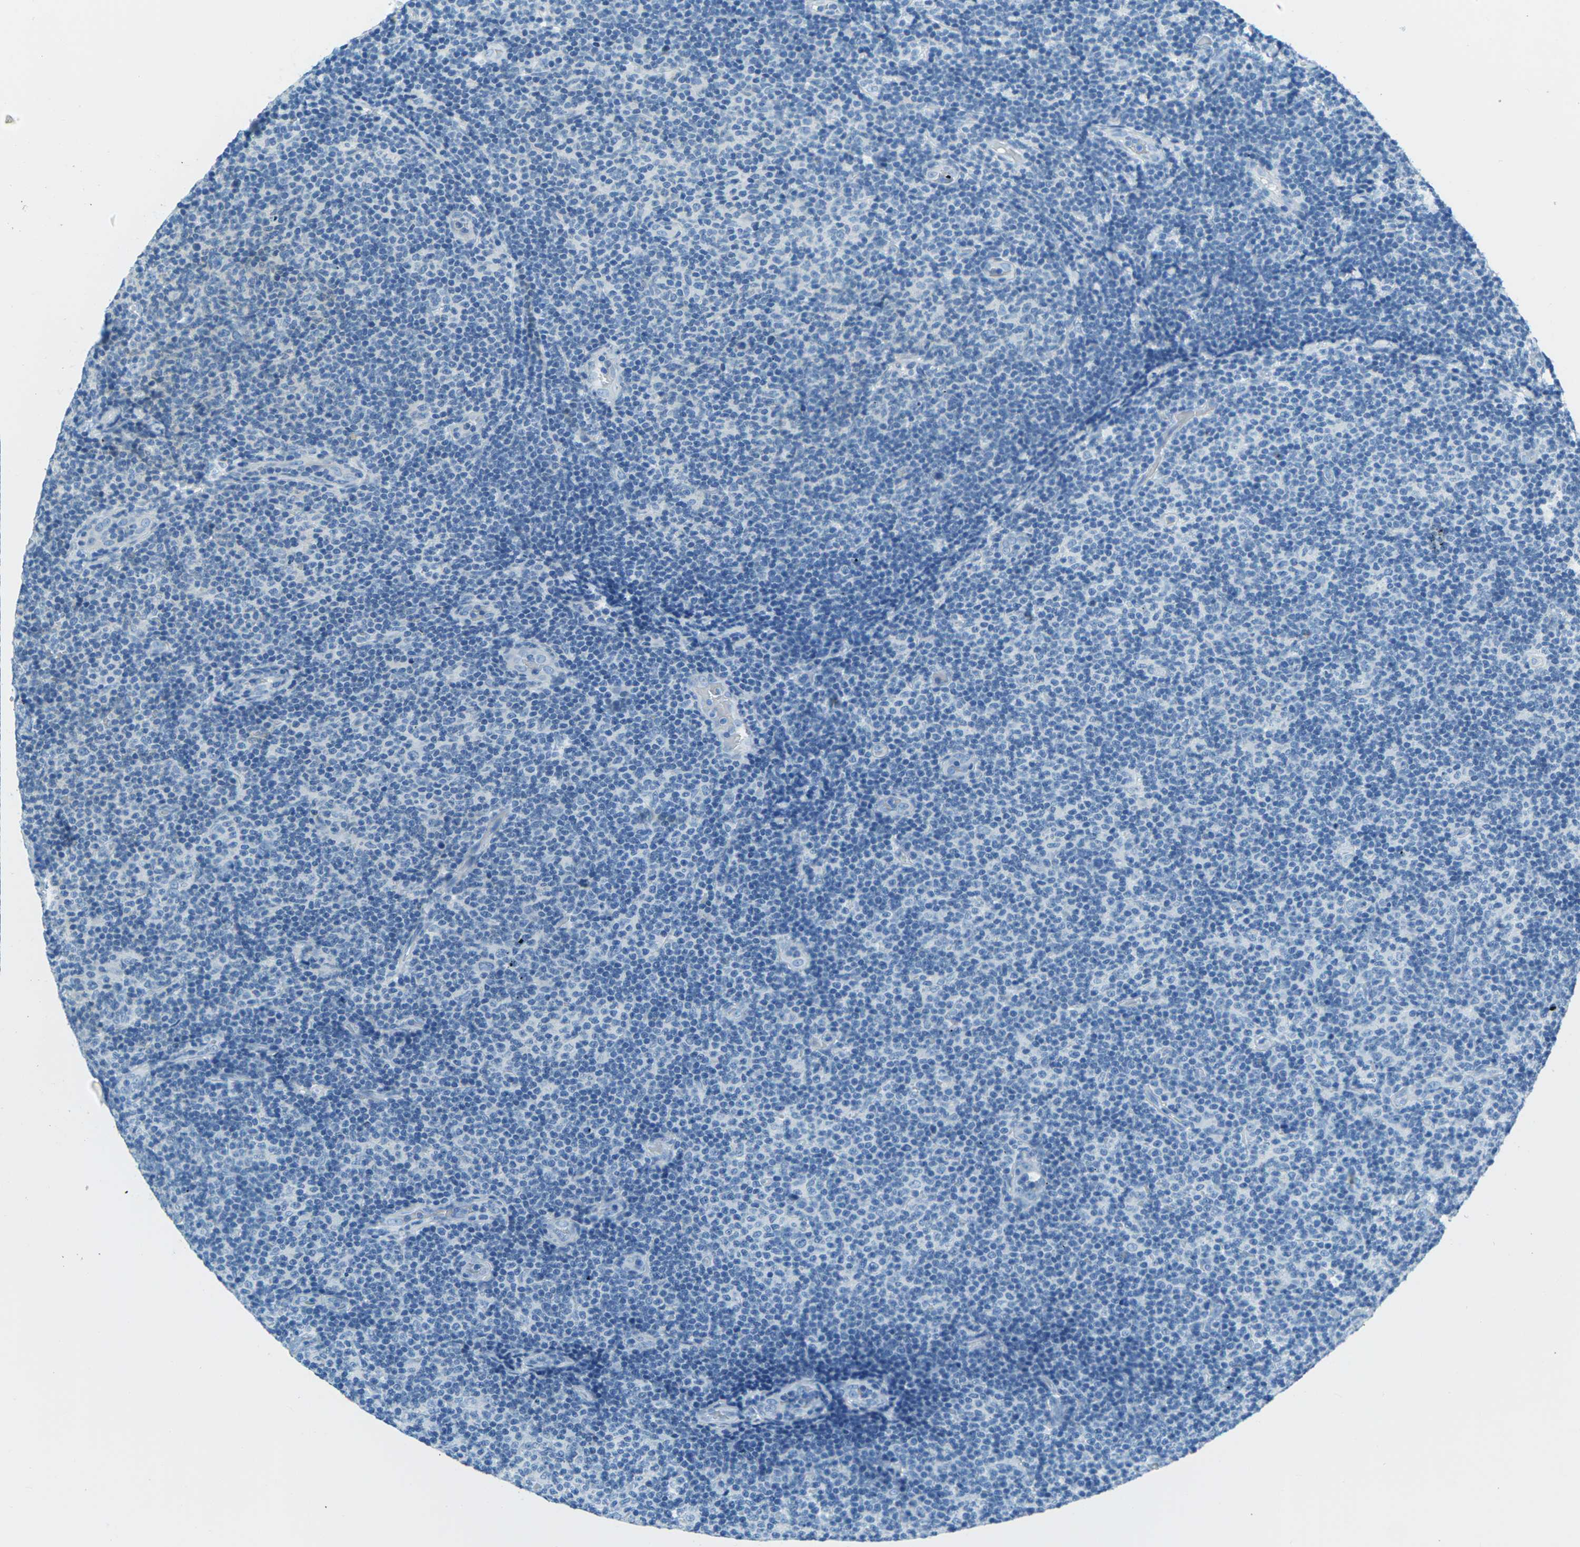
{"staining": {"intensity": "weak", "quantity": "<25%", "location": "cytoplasmic/membranous"}, "tissue": "lymphoma", "cell_type": "Tumor cells", "image_type": "cancer", "snomed": [{"axis": "morphology", "description": "Malignant lymphoma, non-Hodgkin's type, Low grade"}, {"axis": "topography", "description": "Lymph node"}], "caption": "Tumor cells show no significant positivity in lymphoma.", "gene": "NANOS2", "patient": {"sex": "male", "age": 83}}